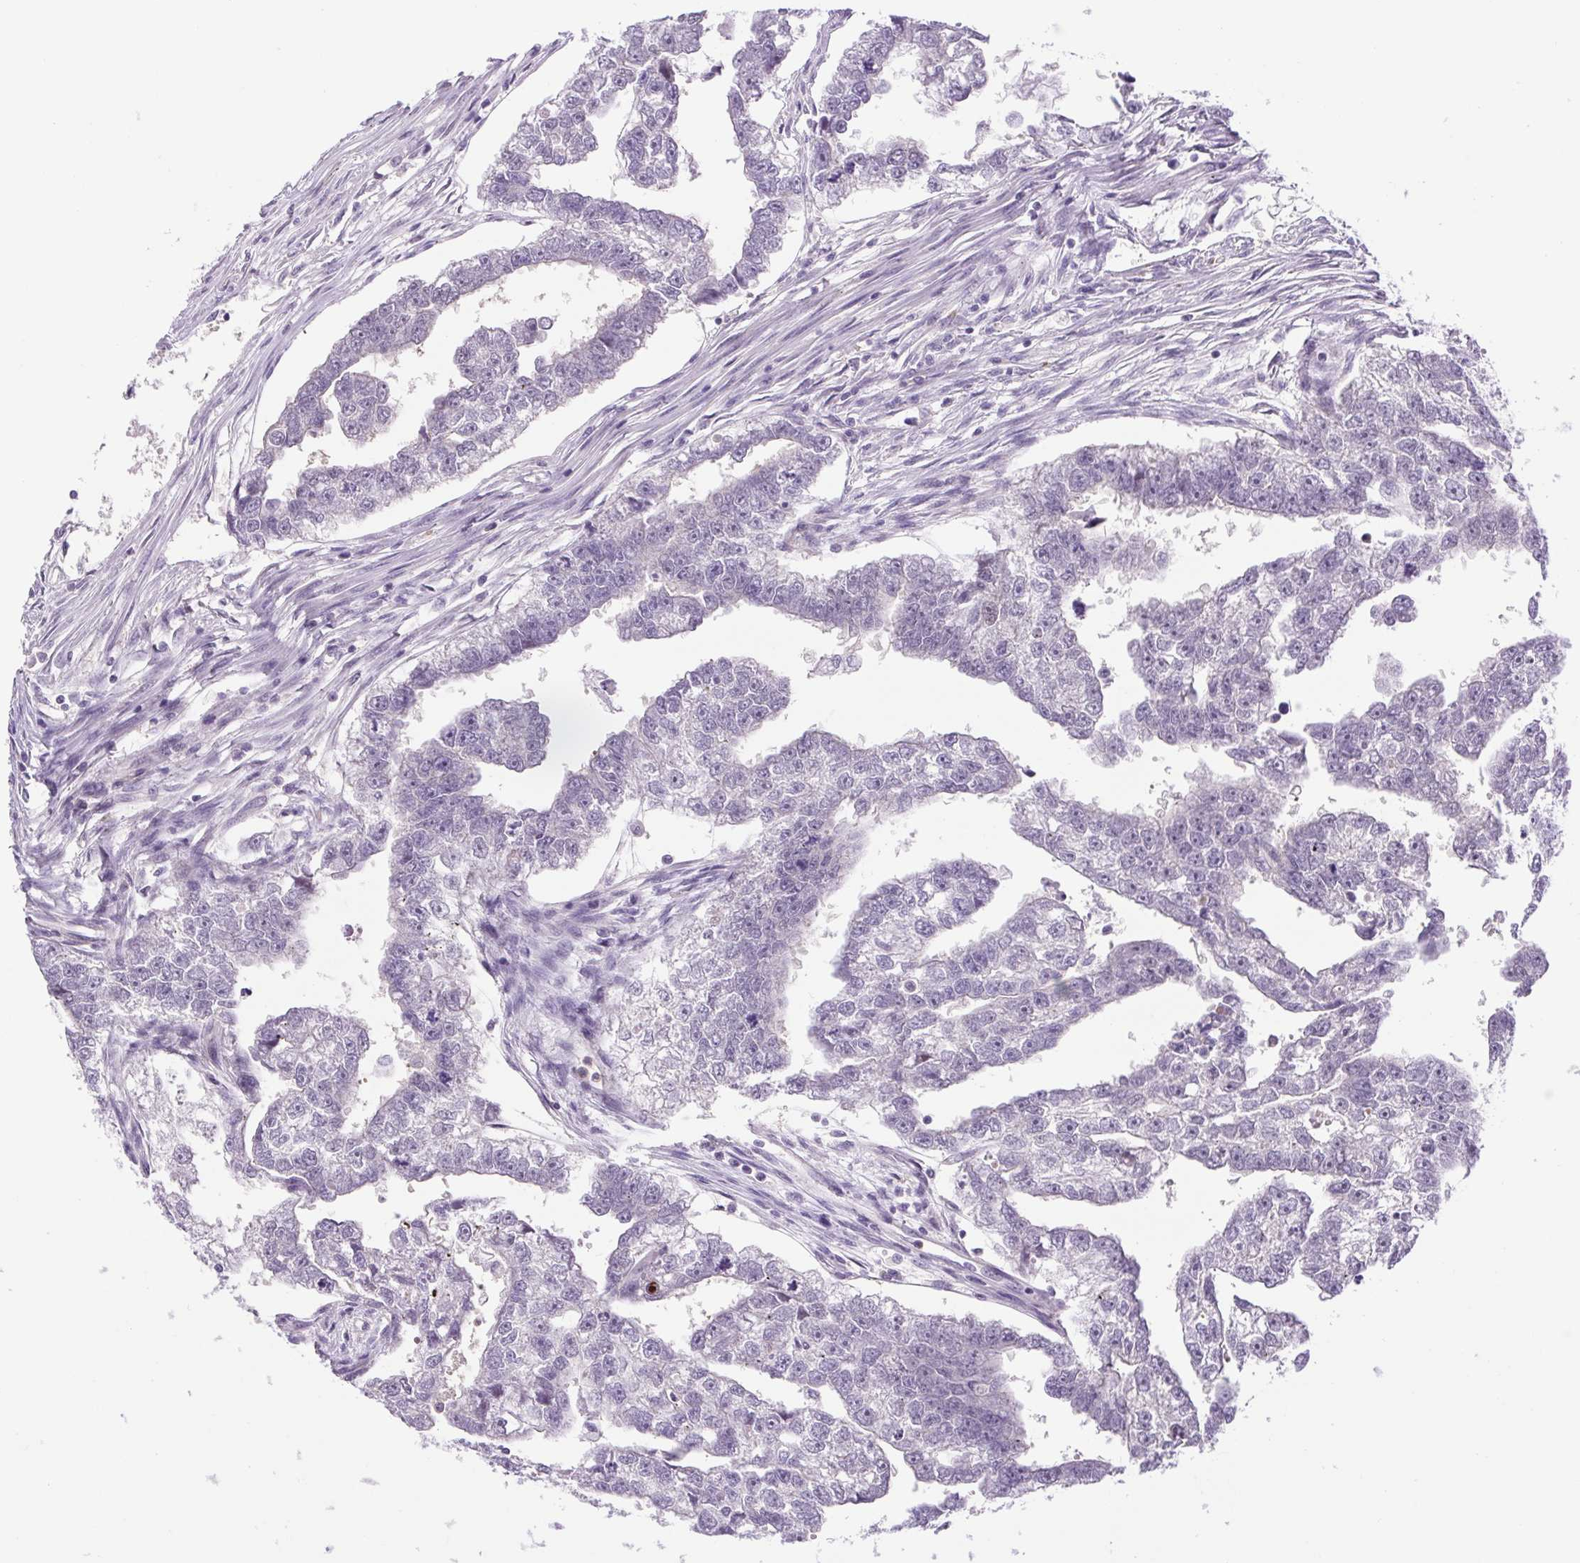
{"staining": {"intensity": "negative", "quantity": "none", "location": "none"}, "tissue": "testis cancer", "cell_type": "Tumor cells", "image_type": "cancer", "snomed": [{"axis": "morphology", "description": "Carcinoma, Embryonal, NOS"}, {"axis": "morphology", "description": "Teratoma, malignant, NOS"}, {"axis": "topography", "description": "Testis"}], "caption": "Tumor cells are negative for protein expression in human malignant teratoma (testis).", "gene": "FAM177B", "patient": {"sex": "male", "age": 44}}